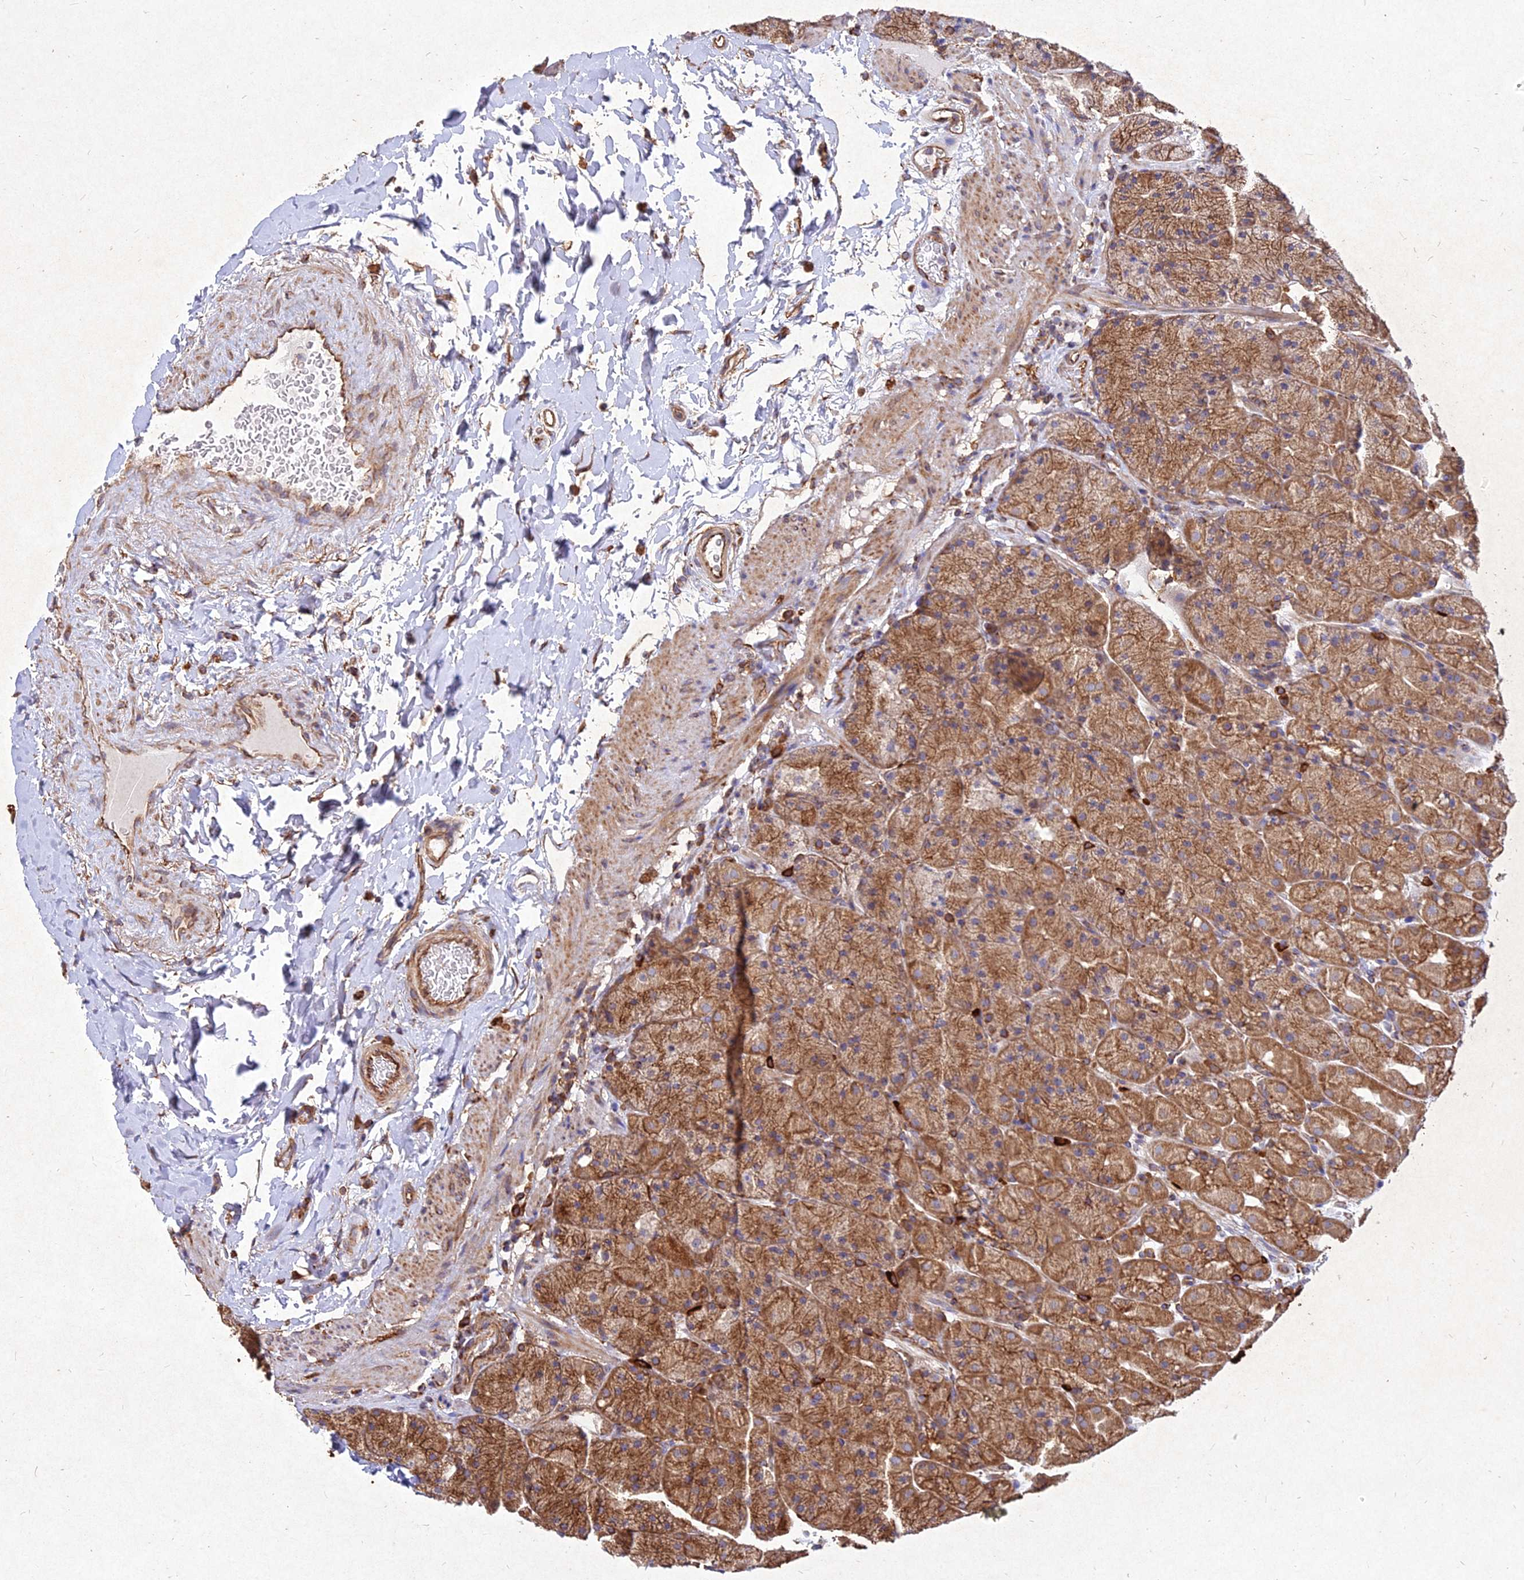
{"staining": {"intensity": "moderate", "quantity": ">75%", "location": "cytoplasmic/membranous"}, "tissue": "stomach", "cell_type": "Glandular cells", "image_type": "normal", "snomed": [{"axis": "morphology", "description": "Normal tissue, NOS"}, {"axis": "topography", "description": "Stomach, upper"}, {"axis": "topography", "description": "Stomach, lower"}], "caption": "Glandular cells show moderate cytoplasmic/membranous expression in approximately >75% of cells in normal stomach. (Brightfield microscopy of DAB IHC at high magnification).", "gene": "SKA1", "patient": {"sex": "male", "age": 67}}